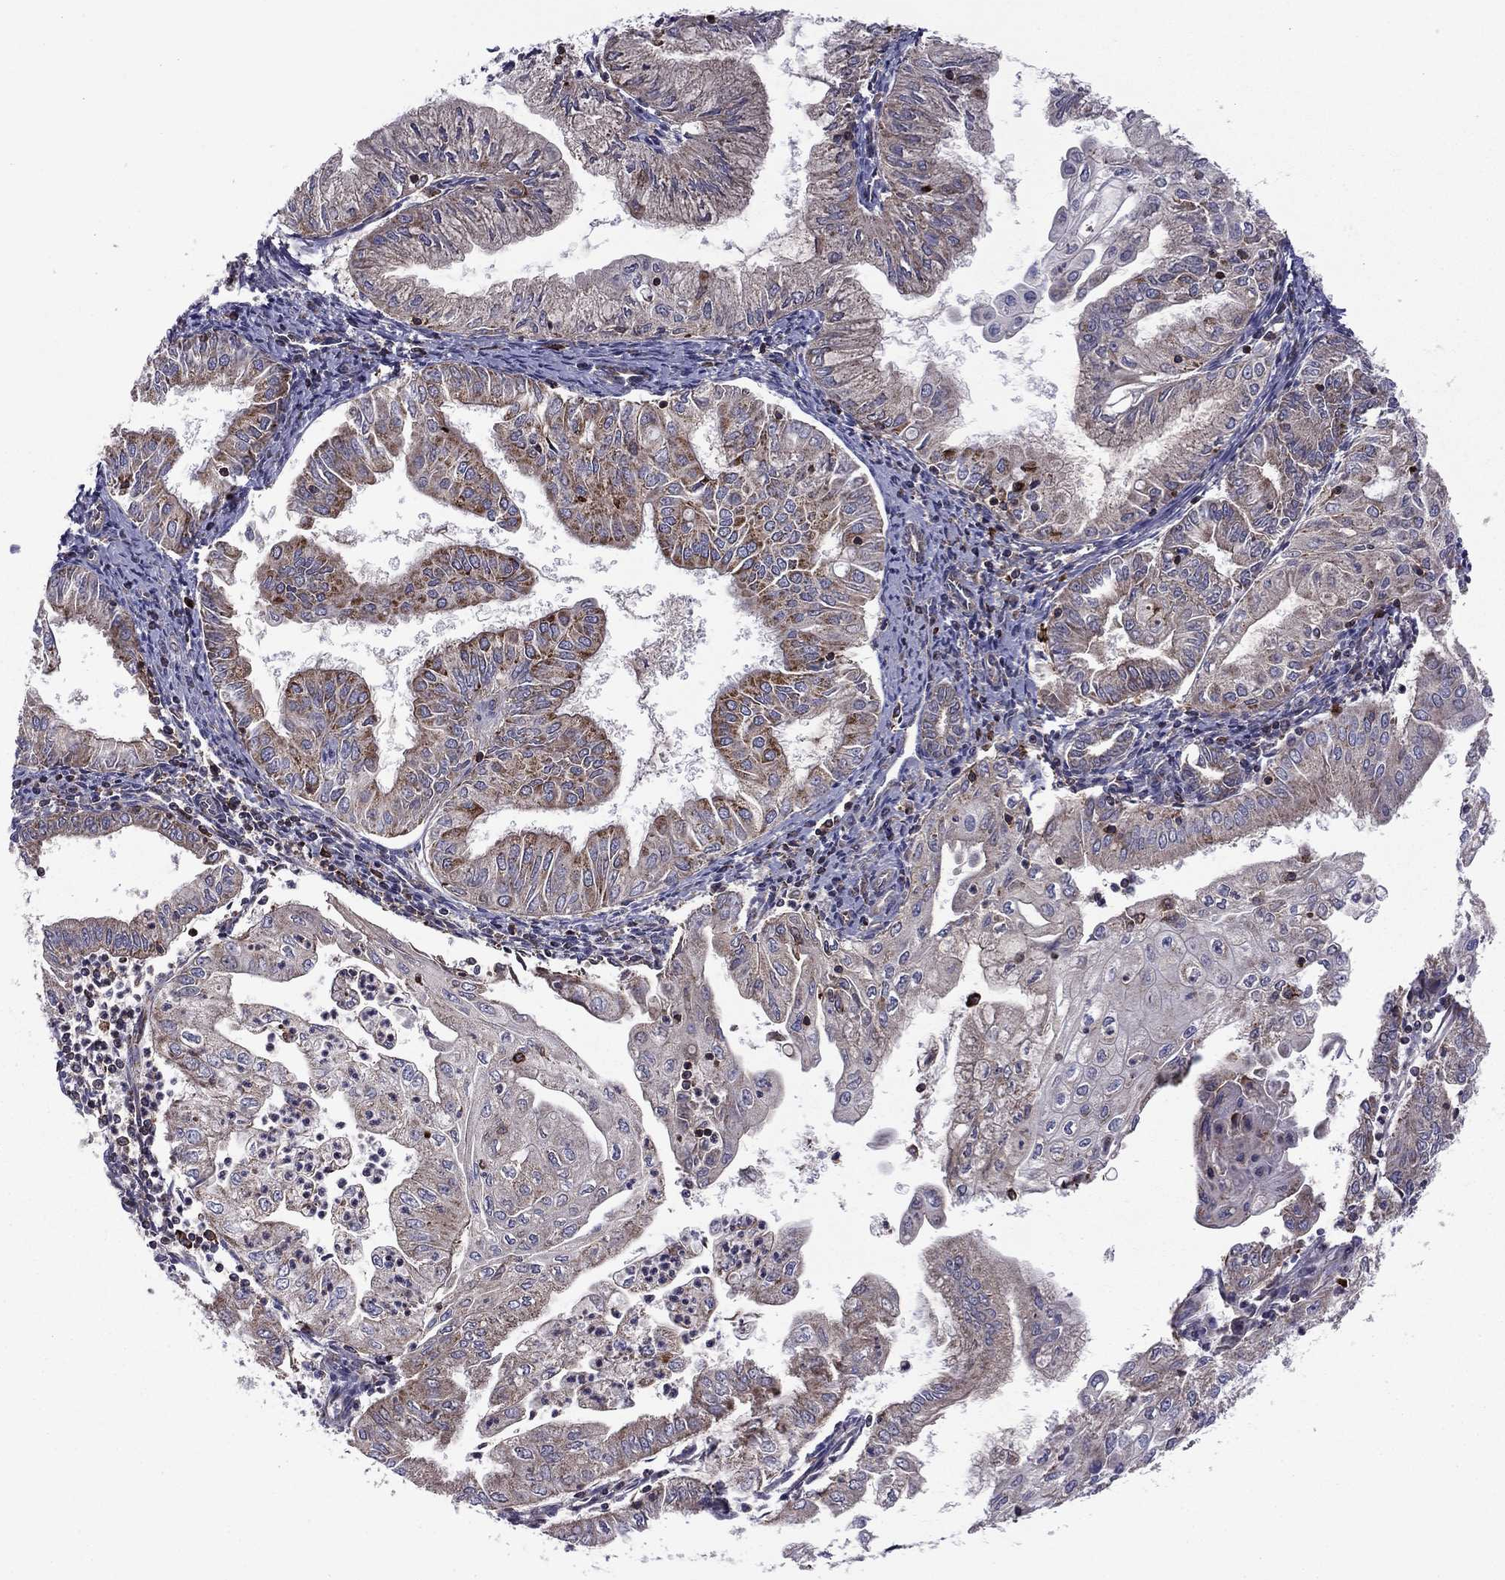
{"staining": {"intensity": "moderate", "quantity": "<25%", "location": "cytoplasmic/membranous"}, "tissue": "endometrial cancer", "cell_type": "Tumor cells", "image_type": "cancer", "snomed": [{"axis": "morphology", "description": "Adenocarcinoma, NOS"}, {"axis": "topography", "description": "Endometrium"}], "caption": "Moderate cytoplasmic/membranous staining is identified in about <25% of tumor cells in adenocarcinoma (endometrial). (Brightfield microscopy of DAB IHC at high magnification).", "gene": "ALG6", "patient": {"sex": "female", "age": 56}}